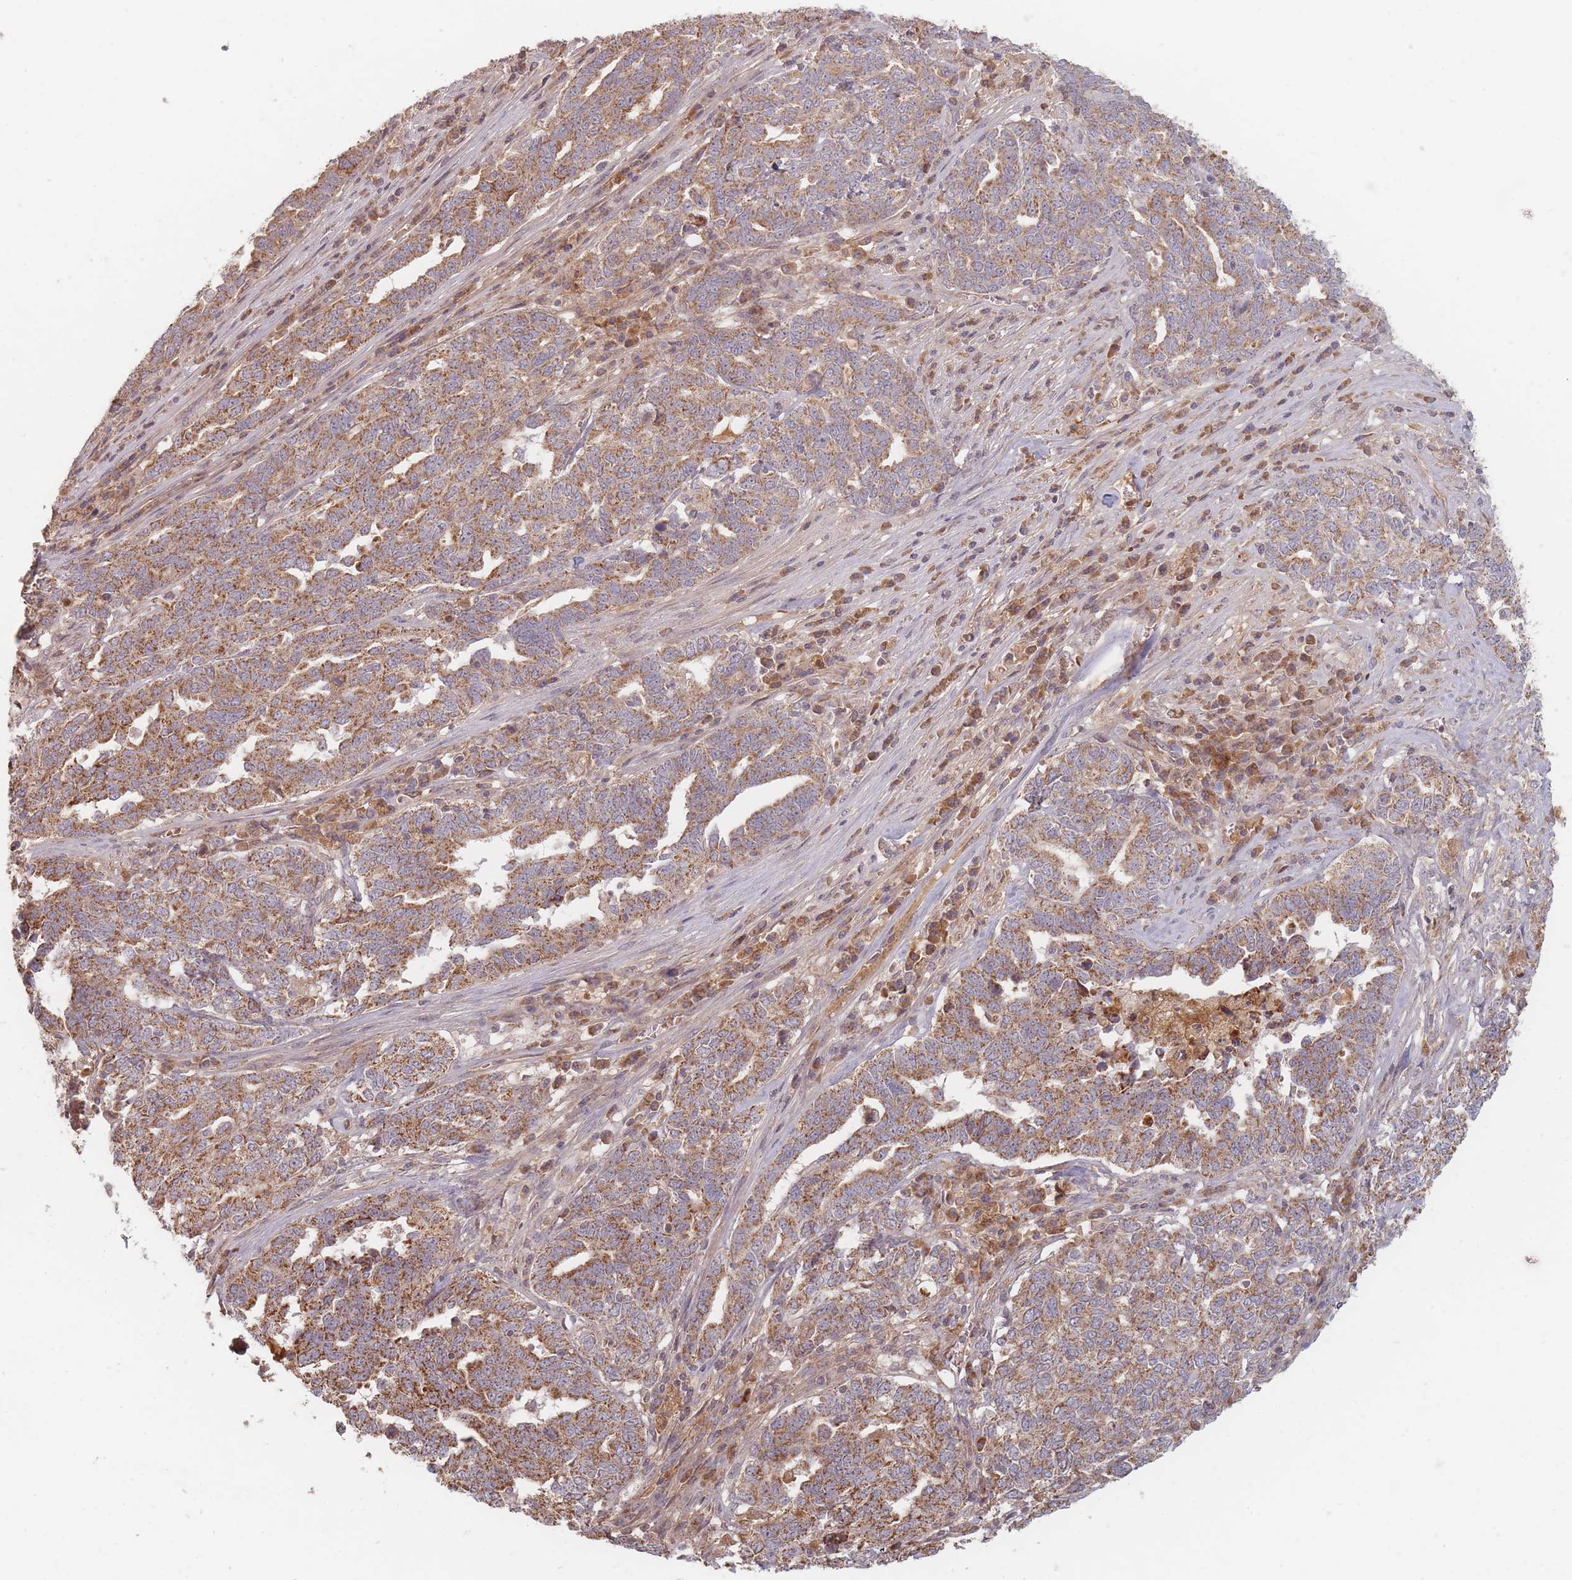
{"staining": {"intensity": "moderate", "quantity": ">75%", "location": "cytoplasmic/membranous"}, "tissue": "ovarian cancer", "cell_type": "Tumor cells", "image_type": "cancer", "snomed": [{"axis": "morphology", "description": "Carcinoma, endometroid"}, {"axis": "topography", "description": "Ovary"}], "caption": "Protein staining shows moderate cytoplasmic/membranous positivity in approximately >75% of tumor cells in endometroid carcinoma (ovarian).", "gene": "OR2M4", "patient": {"sex": "female", "age": 62}}